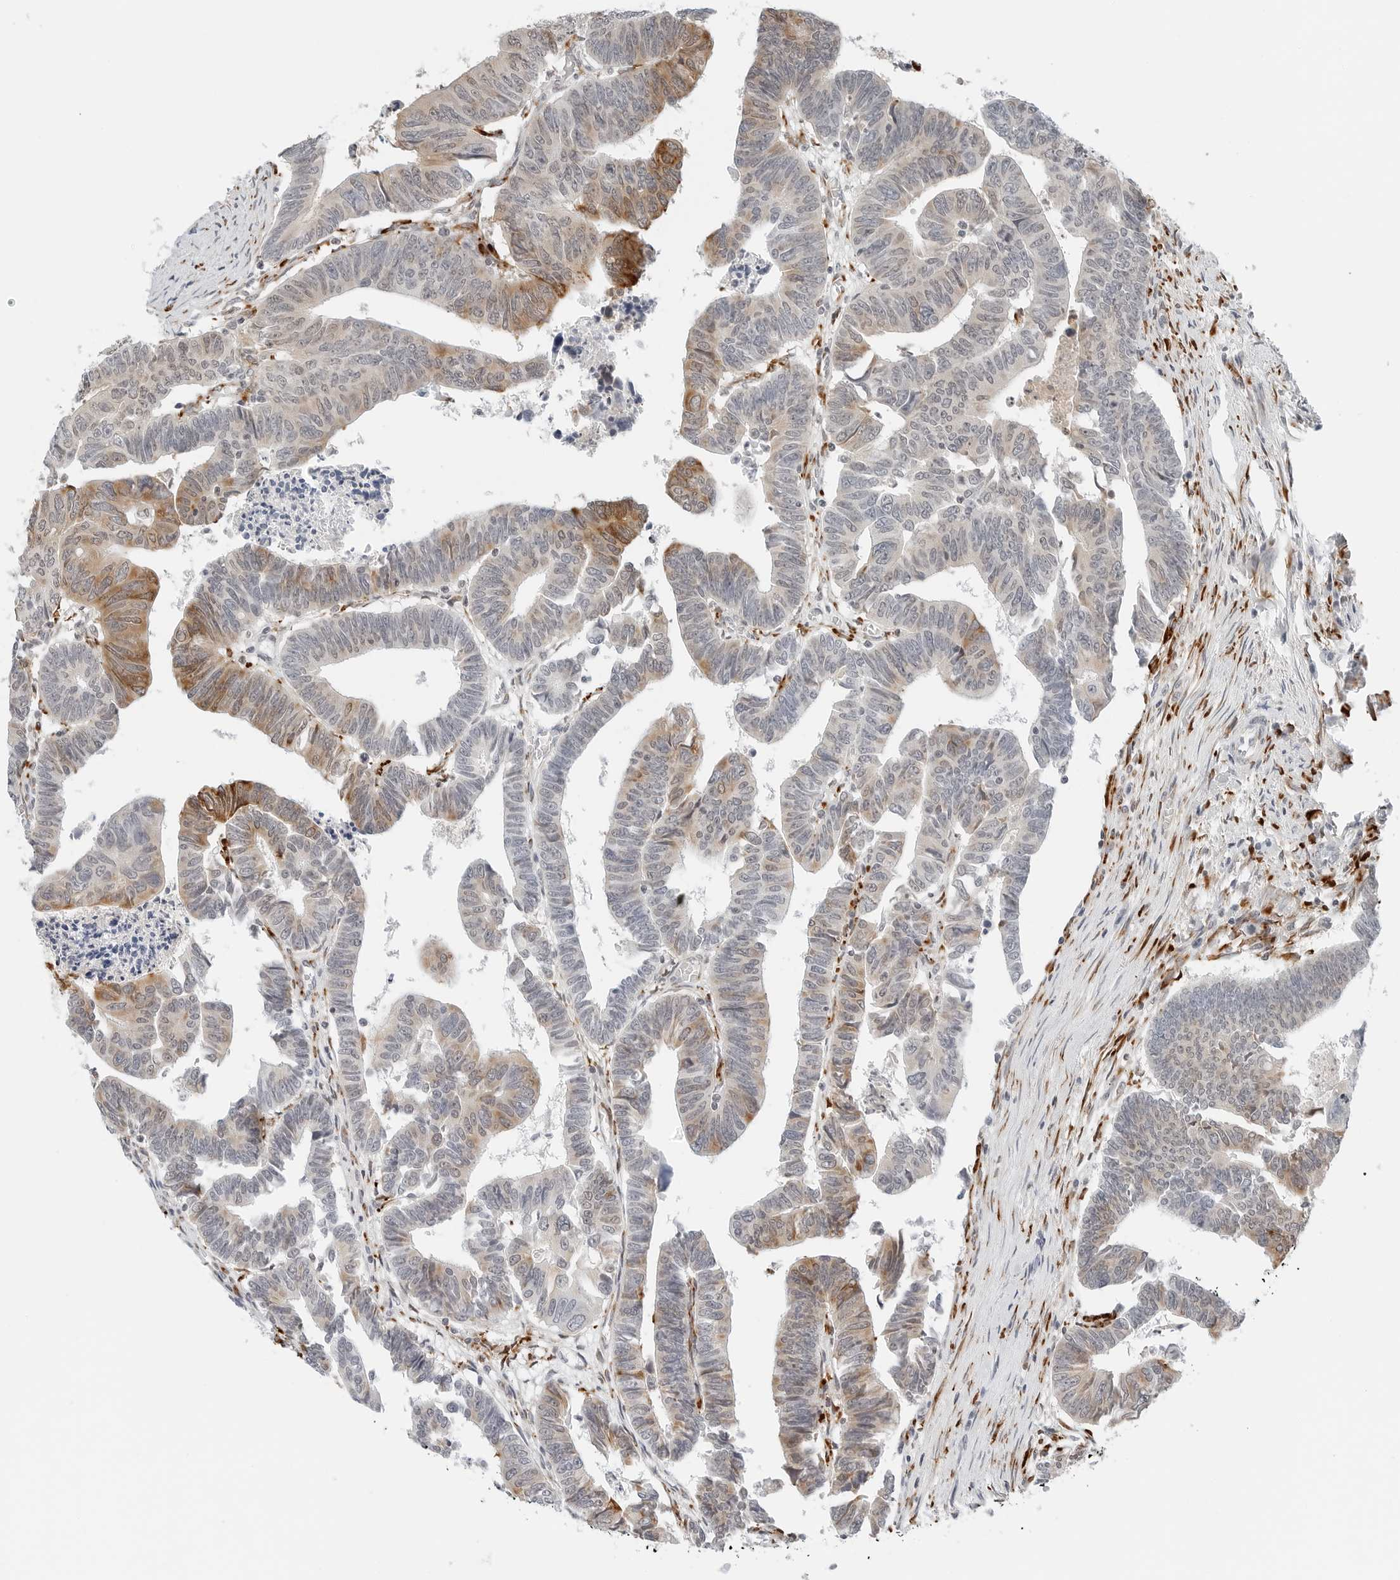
{"staining": {"intensity": "moderate", "quantity": "<25%", "location": "cytoplasmic/membranous"}, "tissue": "colorectal cancer", "cell_type": "Tumor cells", "image_type": "cancer", "snomed": [{"axis": "morphology", "description": "Adenocarcinoma, NOS"}, {"axis": "topography", "description": "Rectum"}], "caption": "Protein expression by immunohistochemistry displays moderate cytoplasmic/membranous staining in approximately <25% of tumor cells in colorectal cancer.", "gene": "P4HA2", "patient": {"sex": "female", "age": 65}}